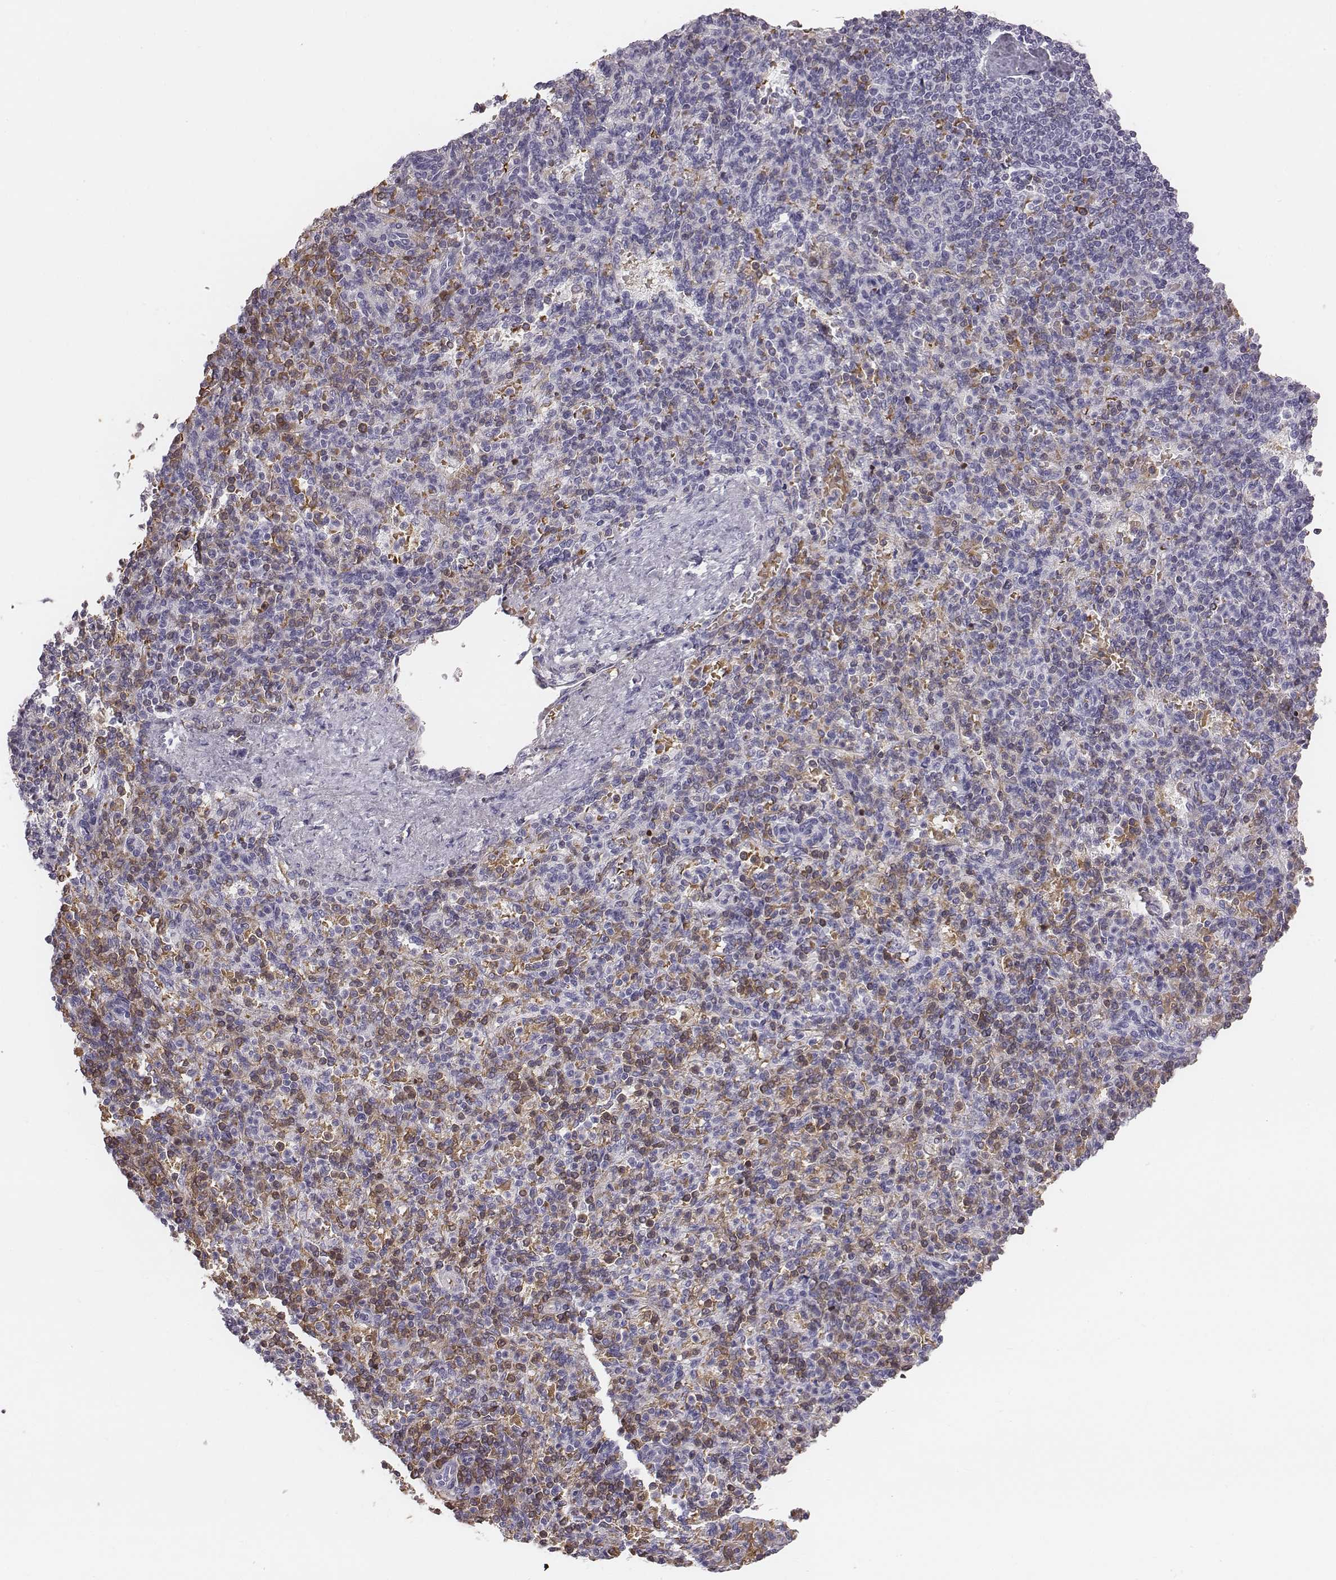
{"staining": {"intensity": "strong", "quantity": "<25%", "location": "cytoplasmic/membranous"}, "tissue": "spleen", "cell_type": "Cells in red pulp", "image_type": "normal", "snomed": [{"axis": "morphology", "description": "Normal tissue, NOS"}, {"axis": "topography", "description": "Spleen"}], "caption": "Cells in red pulp display medium levels of strong cytoplasmic/membranous positivity in approximately <25% of cells in unremarkable human spleen. (Brightfield microscopy of DAB IHC at high magnification).", "gene": "HBZ", "patient": {"sex": "female", "age": 74}}